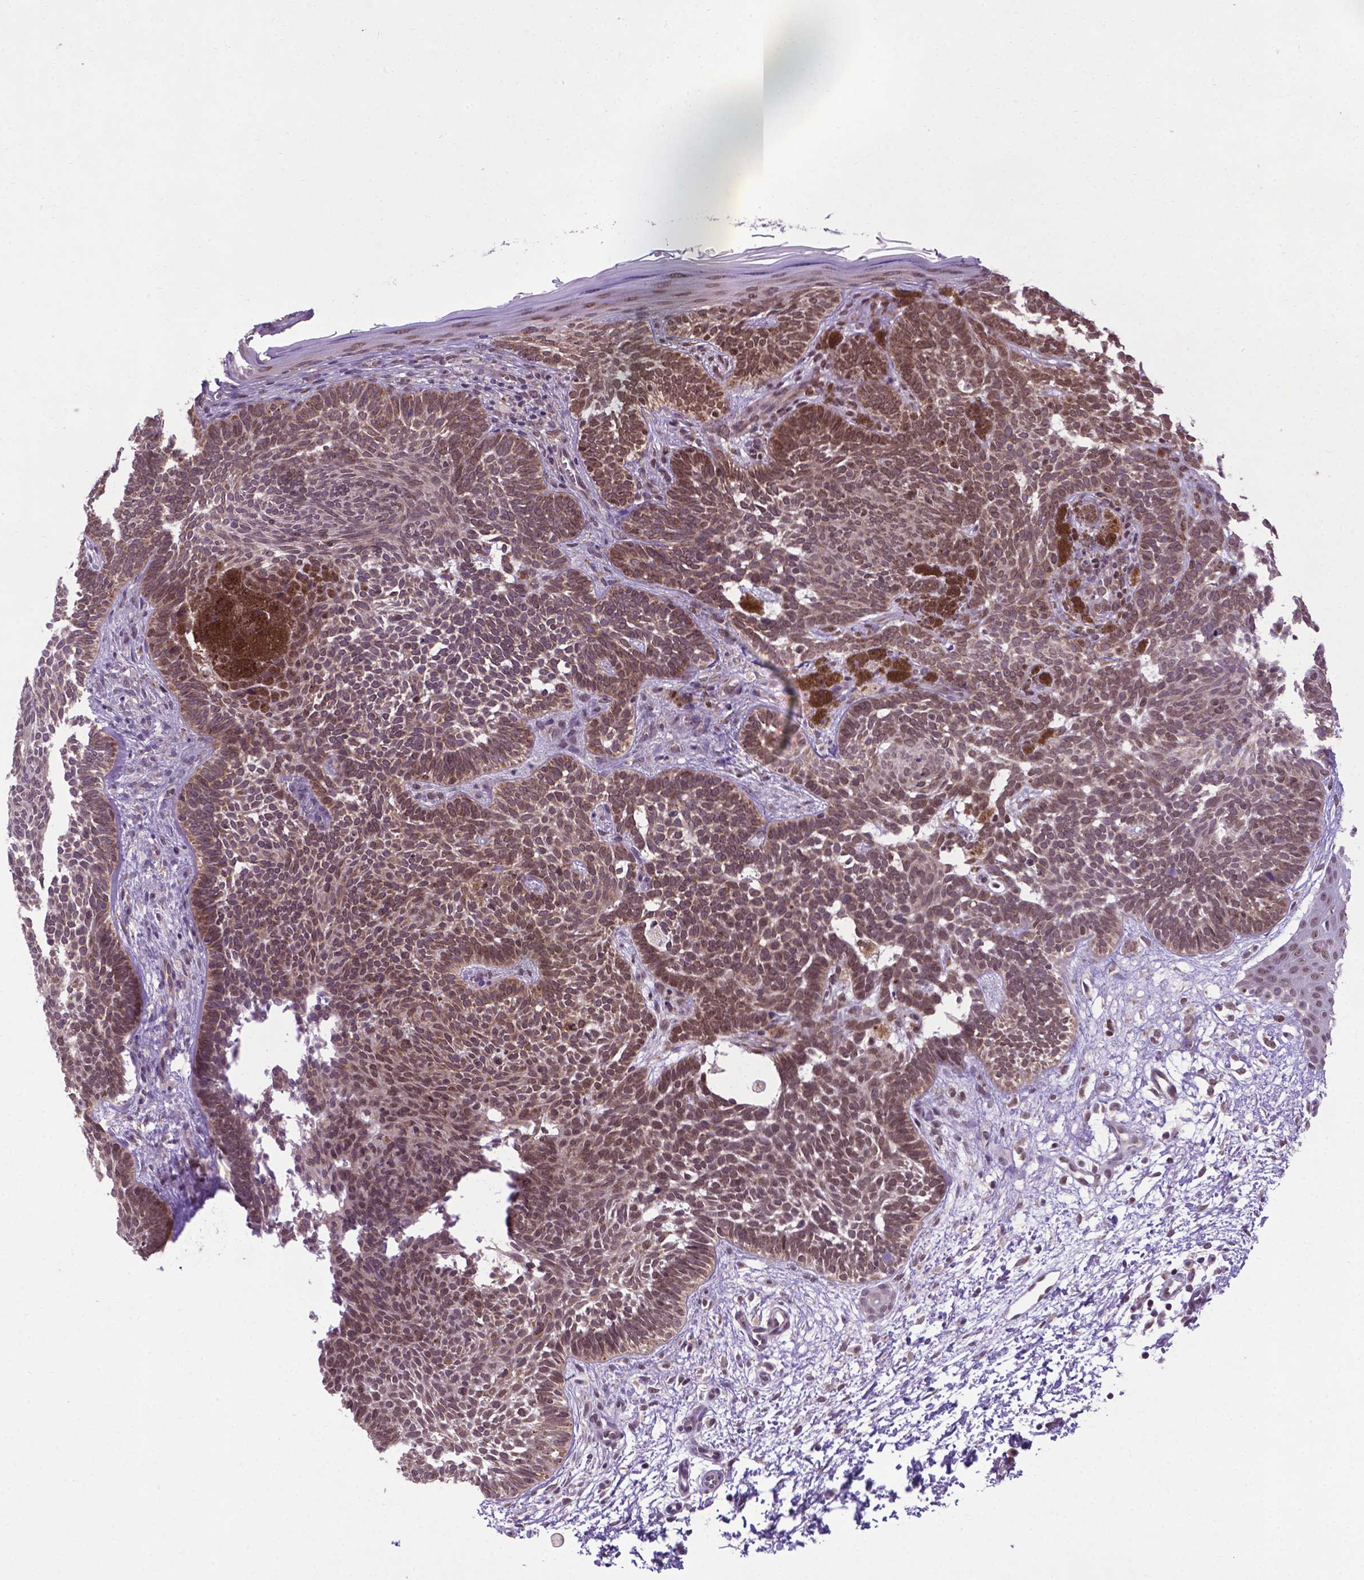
{"staining": {"intensity": "moderate", "quantity": "25%-75%", "location": "cytoplasmic/membranous,nuclear"}, "tissue": "skin cancer", "cell_type": "Tumor cells", "image_type": "cancer", "snomed": [{"axis": "morphology", "description": "Basal cell carcinoma"}, {"axis": "topography", "description": "Skin"}], "caption": "Skin basal cell carcinoma stained with IHC demonstrates moderate cytoplasmic/membranous and nuclear staining in about 25%-75% of tumor cells.", "gene": "WDR83OS", "patient": {"sex": "female", "age": 85}}